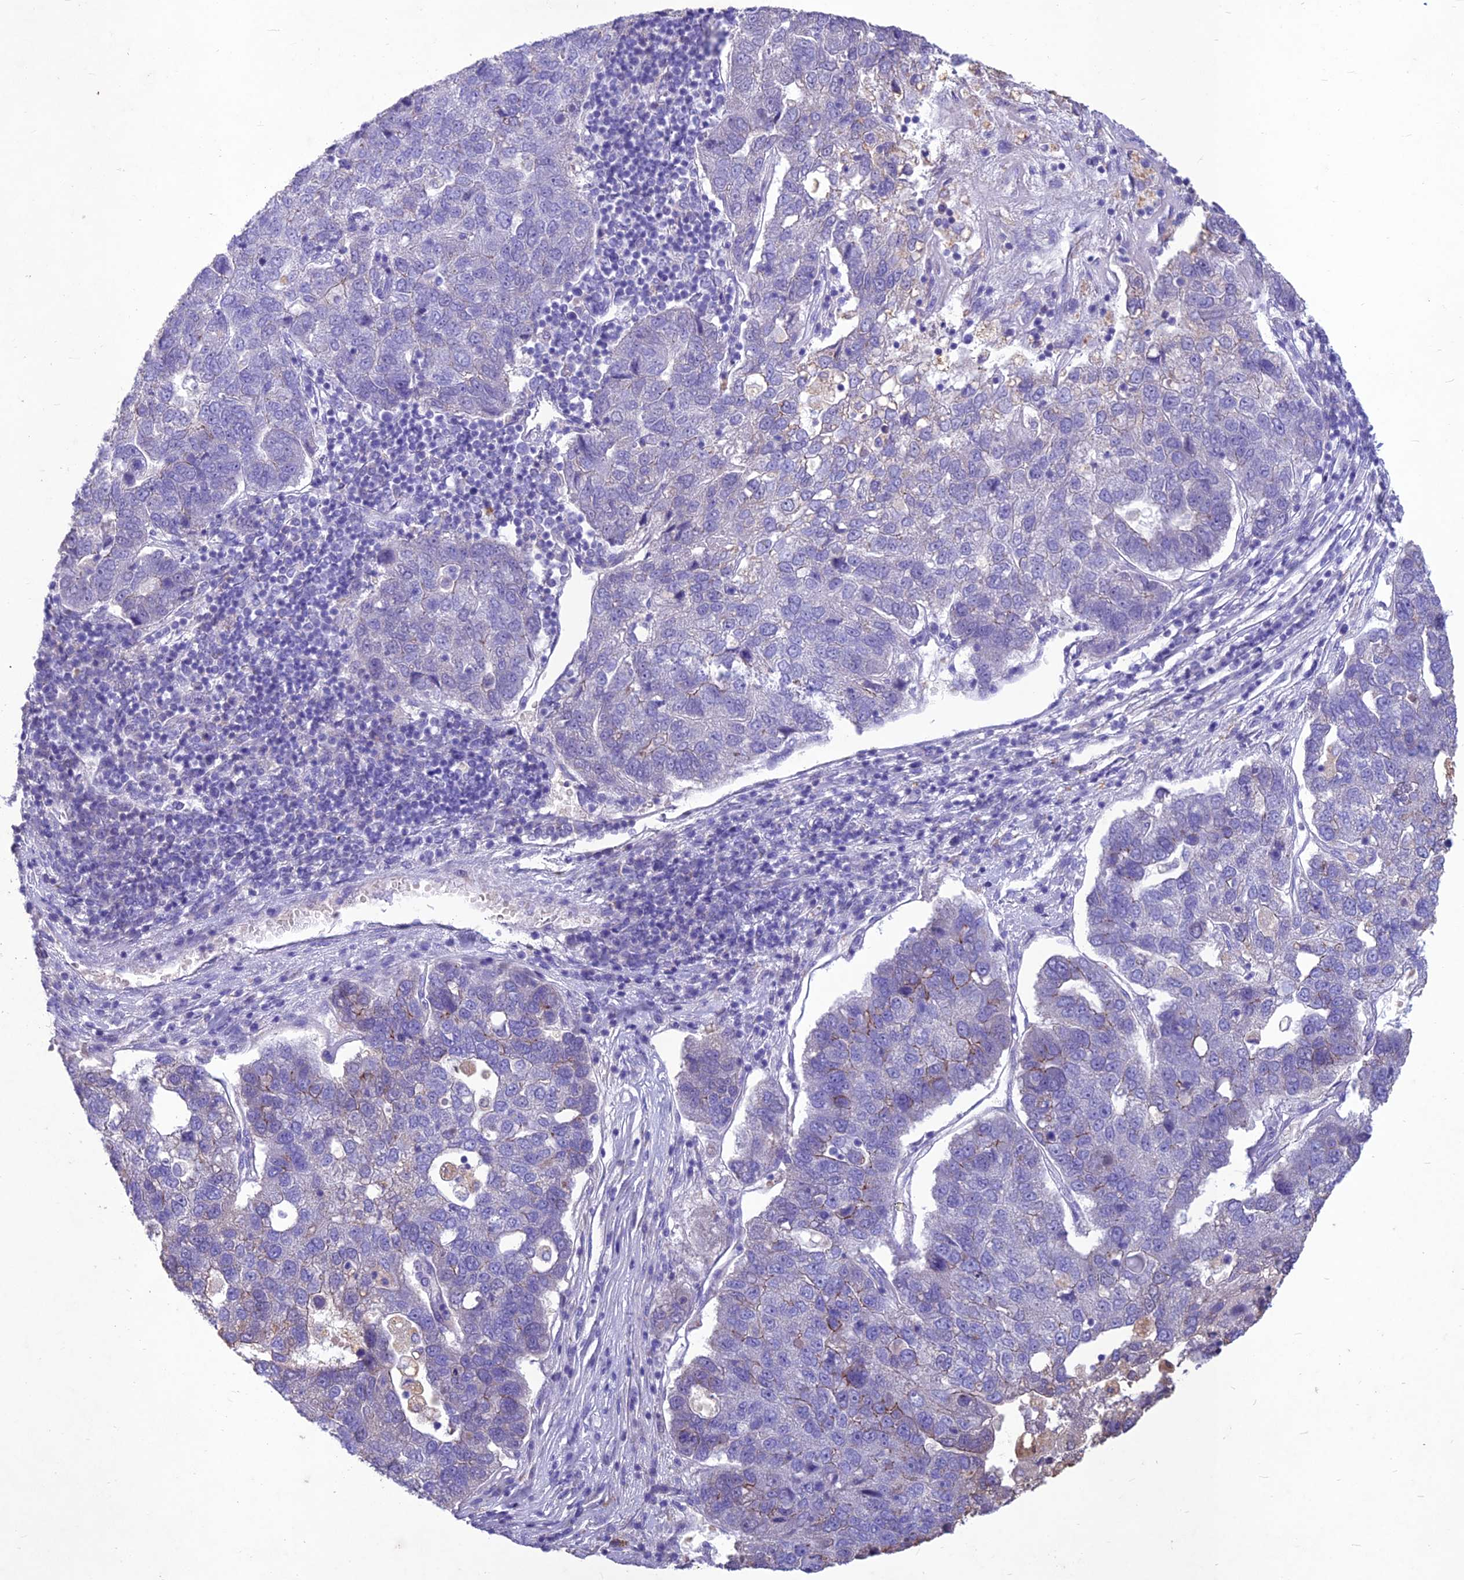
{"staining": {"intensity": "moderate", "quantity": "<25%", "location": "cytoplasmic/membranous"}, "tissue": "pancreatic cancer", "cell_type": "Tumor cells", "image_type": "cancer", "snomed": [{"axis": "morphology", "description": "Adenocarcinoma, NOS"}, {"axis": "topography", "description": "Pancreas"}], "caption": "High-power microscopy captured an immunohistochemistry (IHC) micrograph of adenocarcinoma (pancreatic), revealing moderate cytoplasmic/membranous positivity in about <25% of tumor cells.", "gene": "IFT172", "patient": {"sex": "female", "age": 61}}